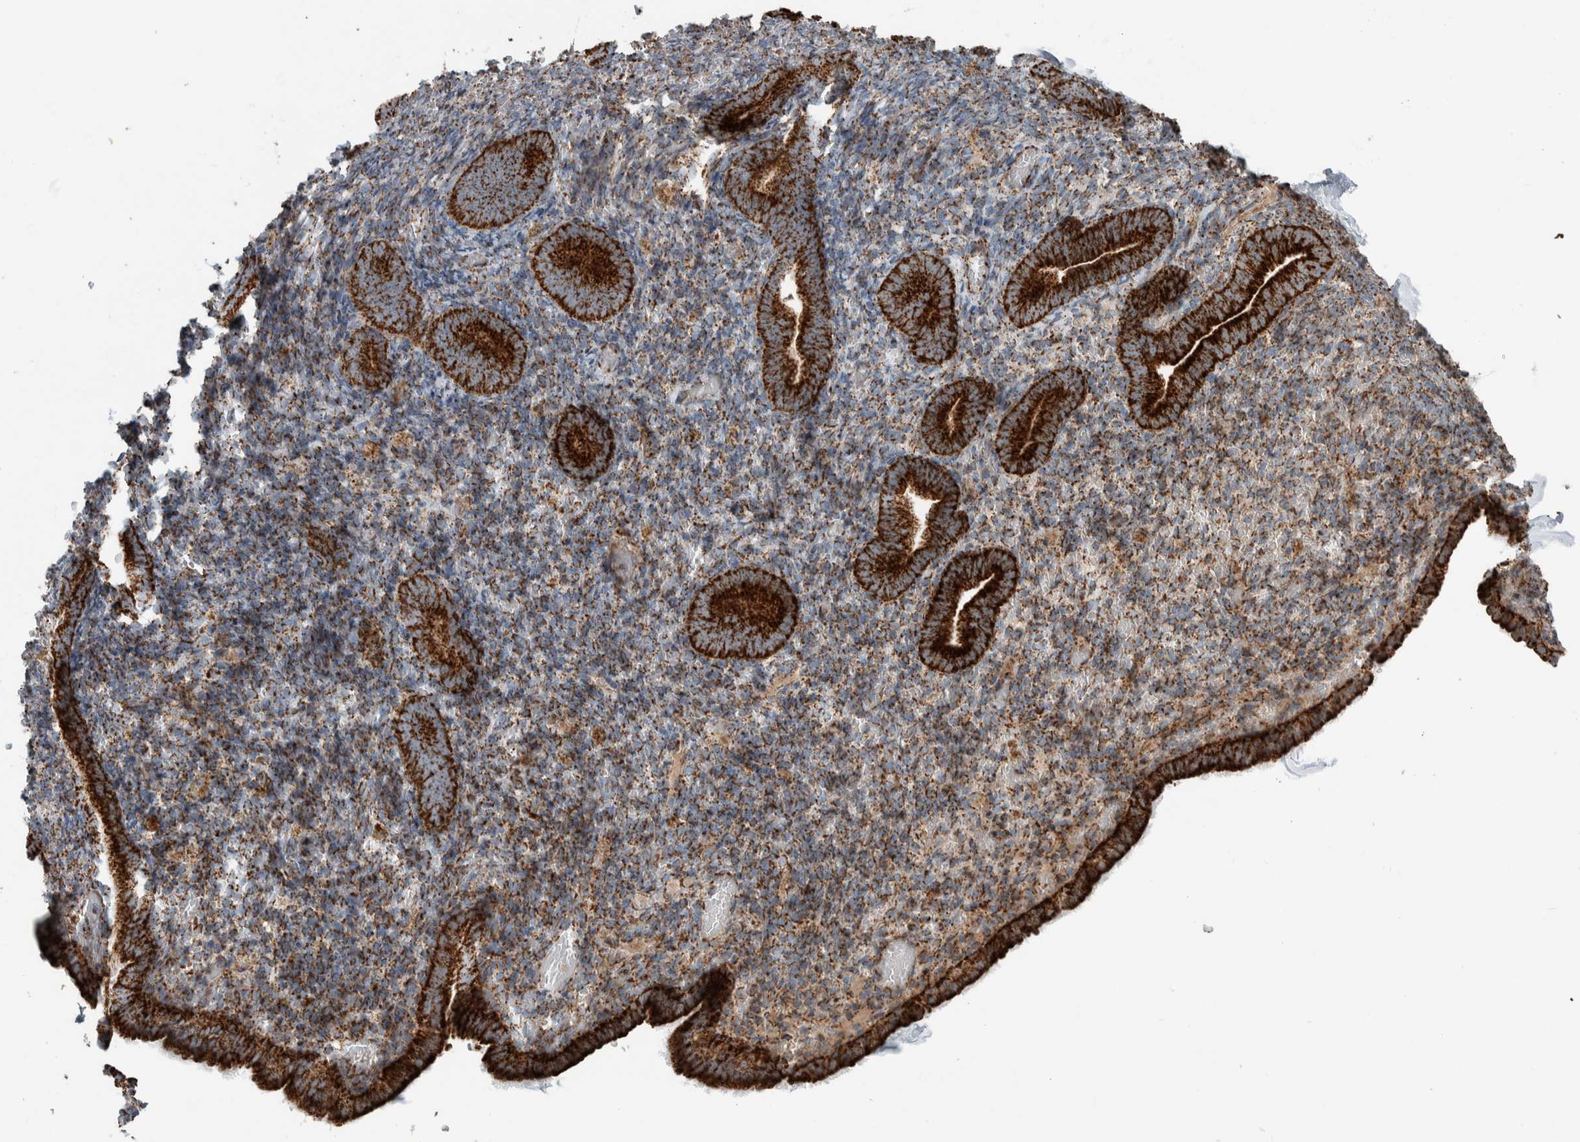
{"staining": {"intensity": "moderate", "quantity": ">75%", "location": "cytoplasmic/membranous"}, "tissue": "endometrium", "cell_type": "Cells in endometrial stroma", "image_type": "normal", "snomed": [{"axis": "morphology", "description": "Normal tissue, NOS"}, {"axis": "topography", "description": "Endometrium"}], "caption": "Normal endometrium exhibits moderate cytoplasmic/membranous staining in approximately >75% of cells in endometrial stroma, visualized by immunohistochemistry.", "gene": "CNTROB", "patient": {"sex": "female", "age": 51}}